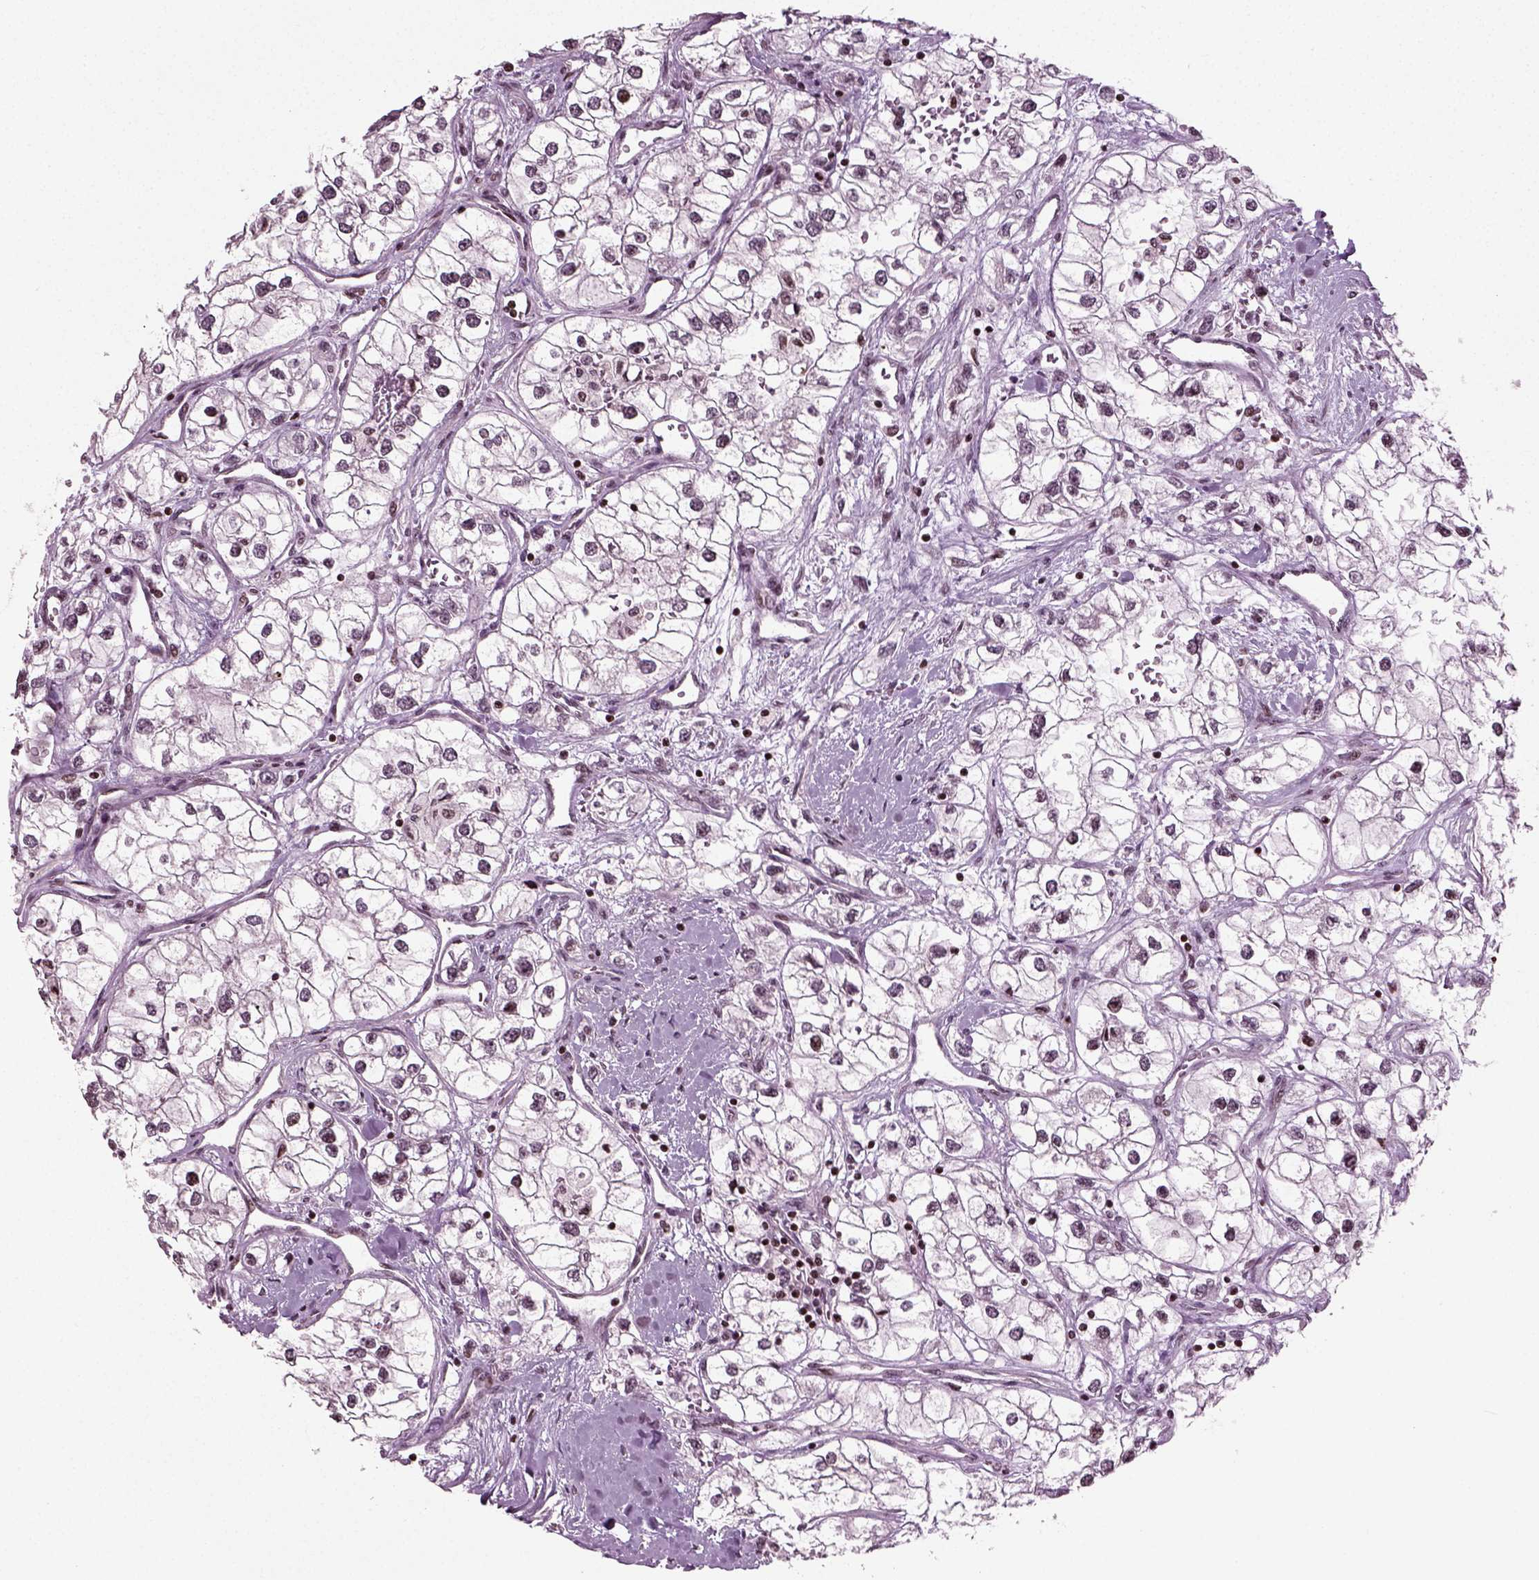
{"staining": {"intensity": "weak", "quantity": "<25%", "location": "nuclear"}, "tissue": "renal cancer", "cell_type": "Tumor cells", "image_type": "cancer", "snomed": [{"axis": "morphology", "description": "Adenocarcinoma, NOS"}, {"axis": "topography", "description": "Kidney"}], "caption": "The immunohistochemistry micrograph has no significant expression in tumor cells of renal cancer tissue.", "gene": "HEYL", "patient": {"sex": "male", "age": 59}}